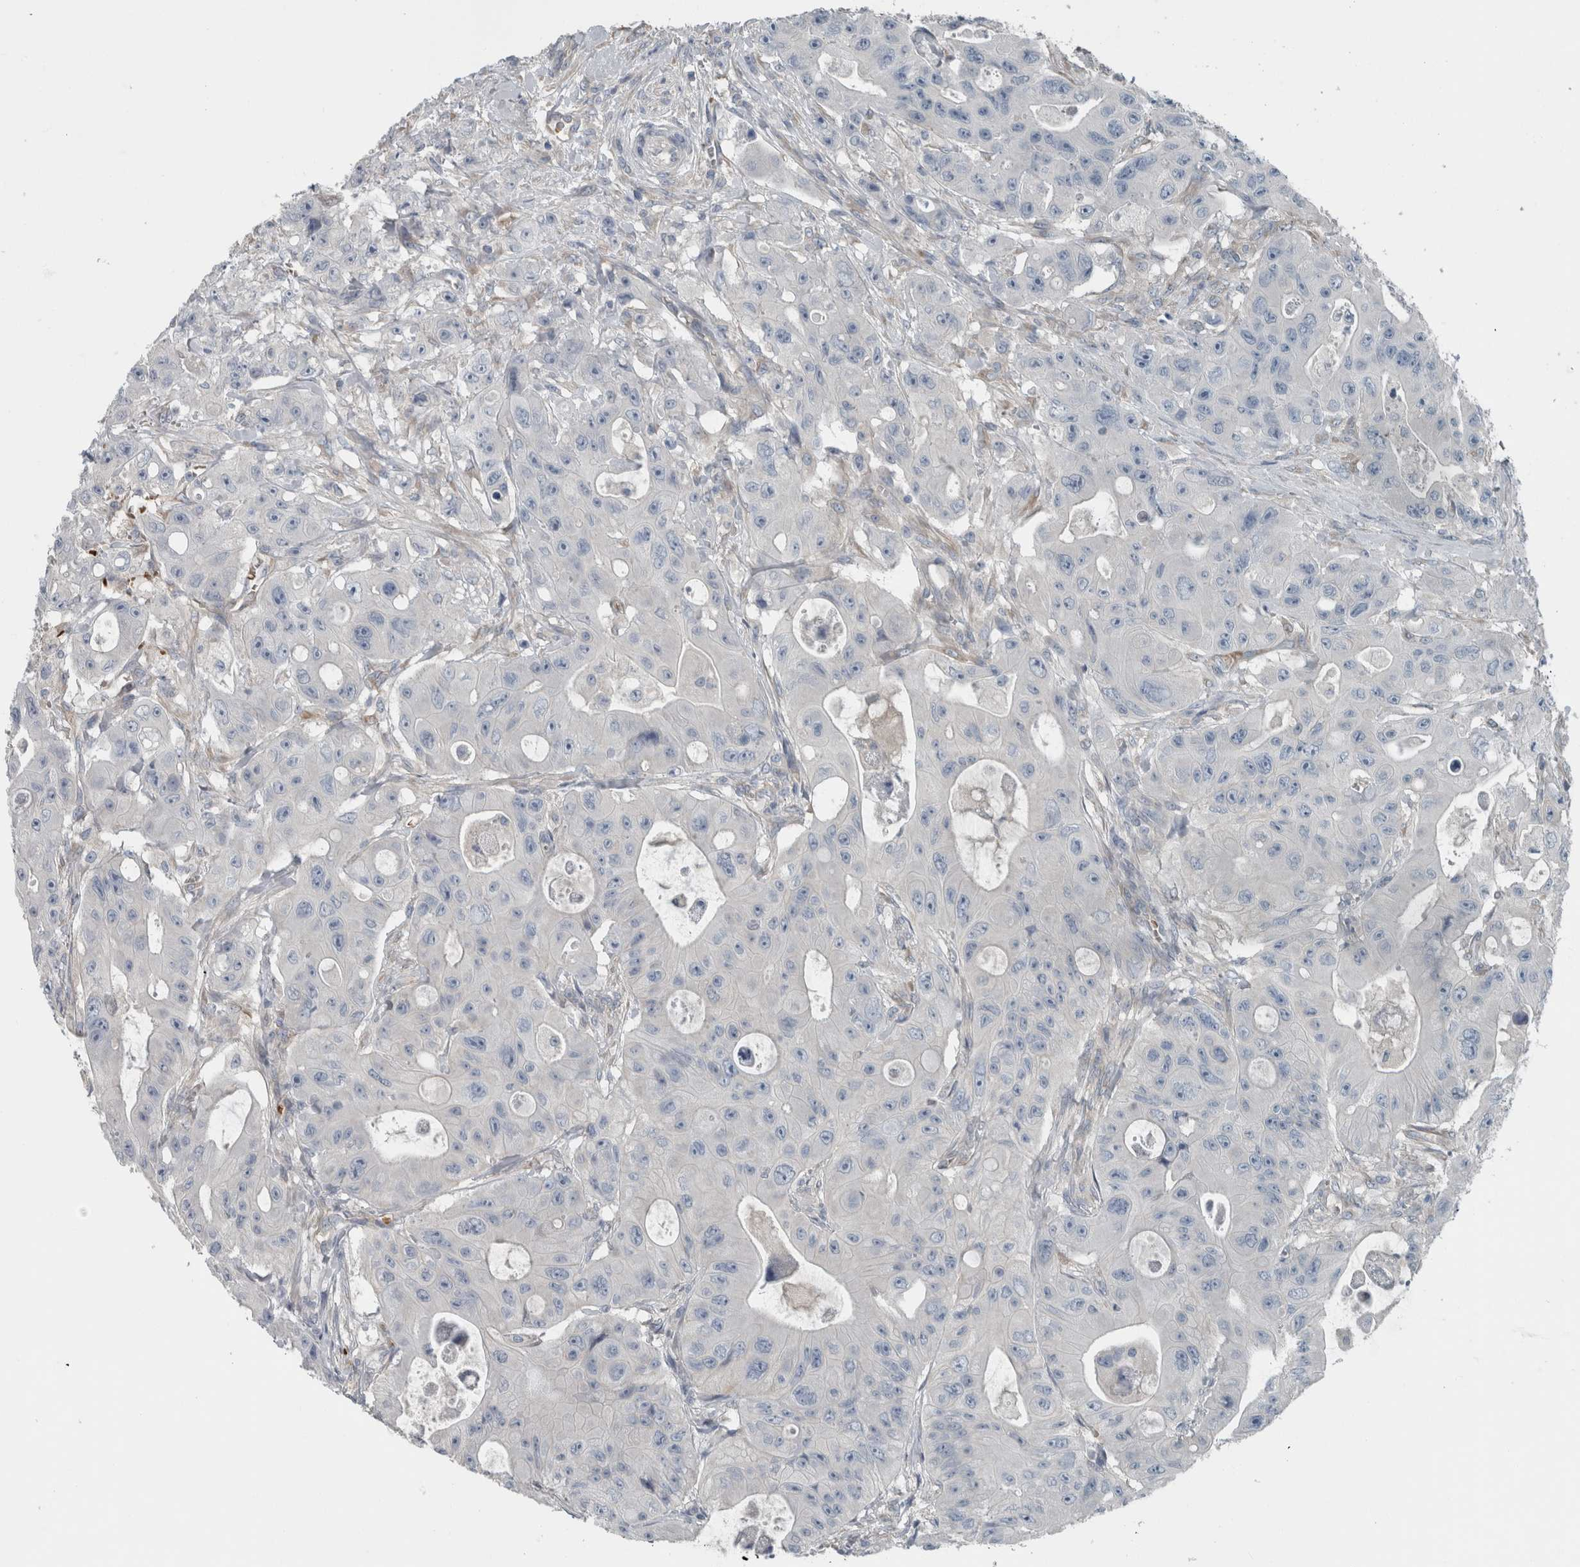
{"staining": {"intensity": "negative", "quantity": "none", "location": "none"}, "tissue": "colorectal cancer", "cell_type": "Tumor cells", "image_type": "cancer", "snomed": [{"axis": "morphology", "description": "Adenocarcinoma, NOS"}, {"axis": "topography", "description": "Colon"}], "caption": "Immunohistochemical staining of human colorectal cancer (adenocarcinoma) shows no significant positivity in tumor cells. The staining was performed using DAB to visualize the protein expression in brown, while the nuclei were stained in blue with hematoxylin (Magnification: 20x).", "gene": "SH3GL2", "patient": {"sex": "female", "age": 46}}